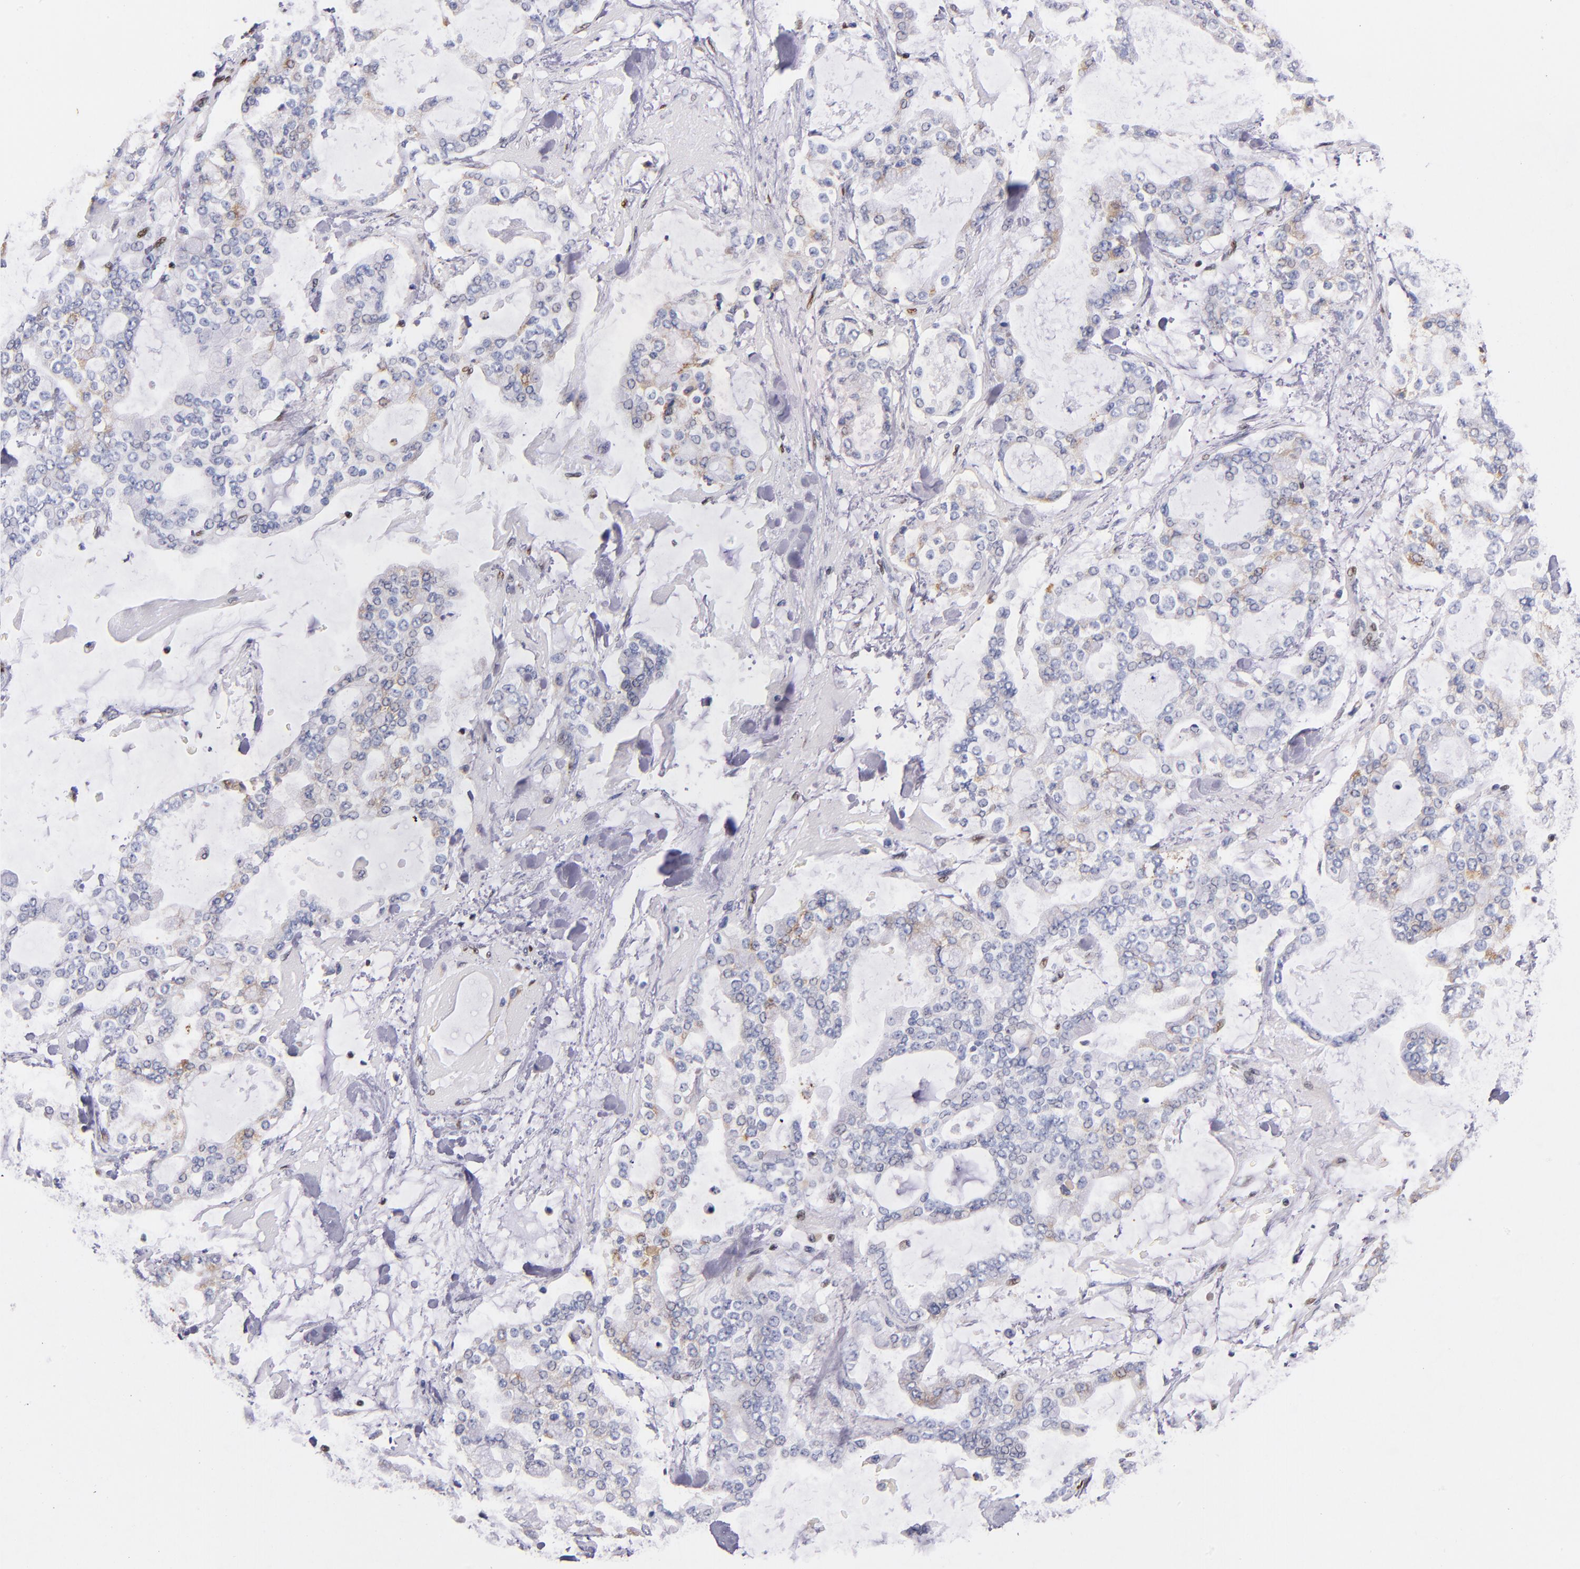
{"staining": {"intensity": "weak", "quantity": "<25%", "location": "cytoplasmic/membranous"}, "tissue": "stomach cancer", "cell_type": "Tumor cells", "image_type": "cancer", "snomed": [{"axis": "morphology", "description": "Normal tissue, NOS"}, {"axis": "morphology", "description": "Adenocarcinoma, NOS"}, {"axis": "topography", "description": "Stomach, upper"}, {"axis": "topography", "description": "Stomach"}], "caption": "Immunohistochemistry (IHC) micrograph of stomach cancer (adenocarcinoma) stained for a protein (brown), which displays no positivity in tumor cells.", "gene": "SRF", "patient": {"sex": "male", "age": 76}}